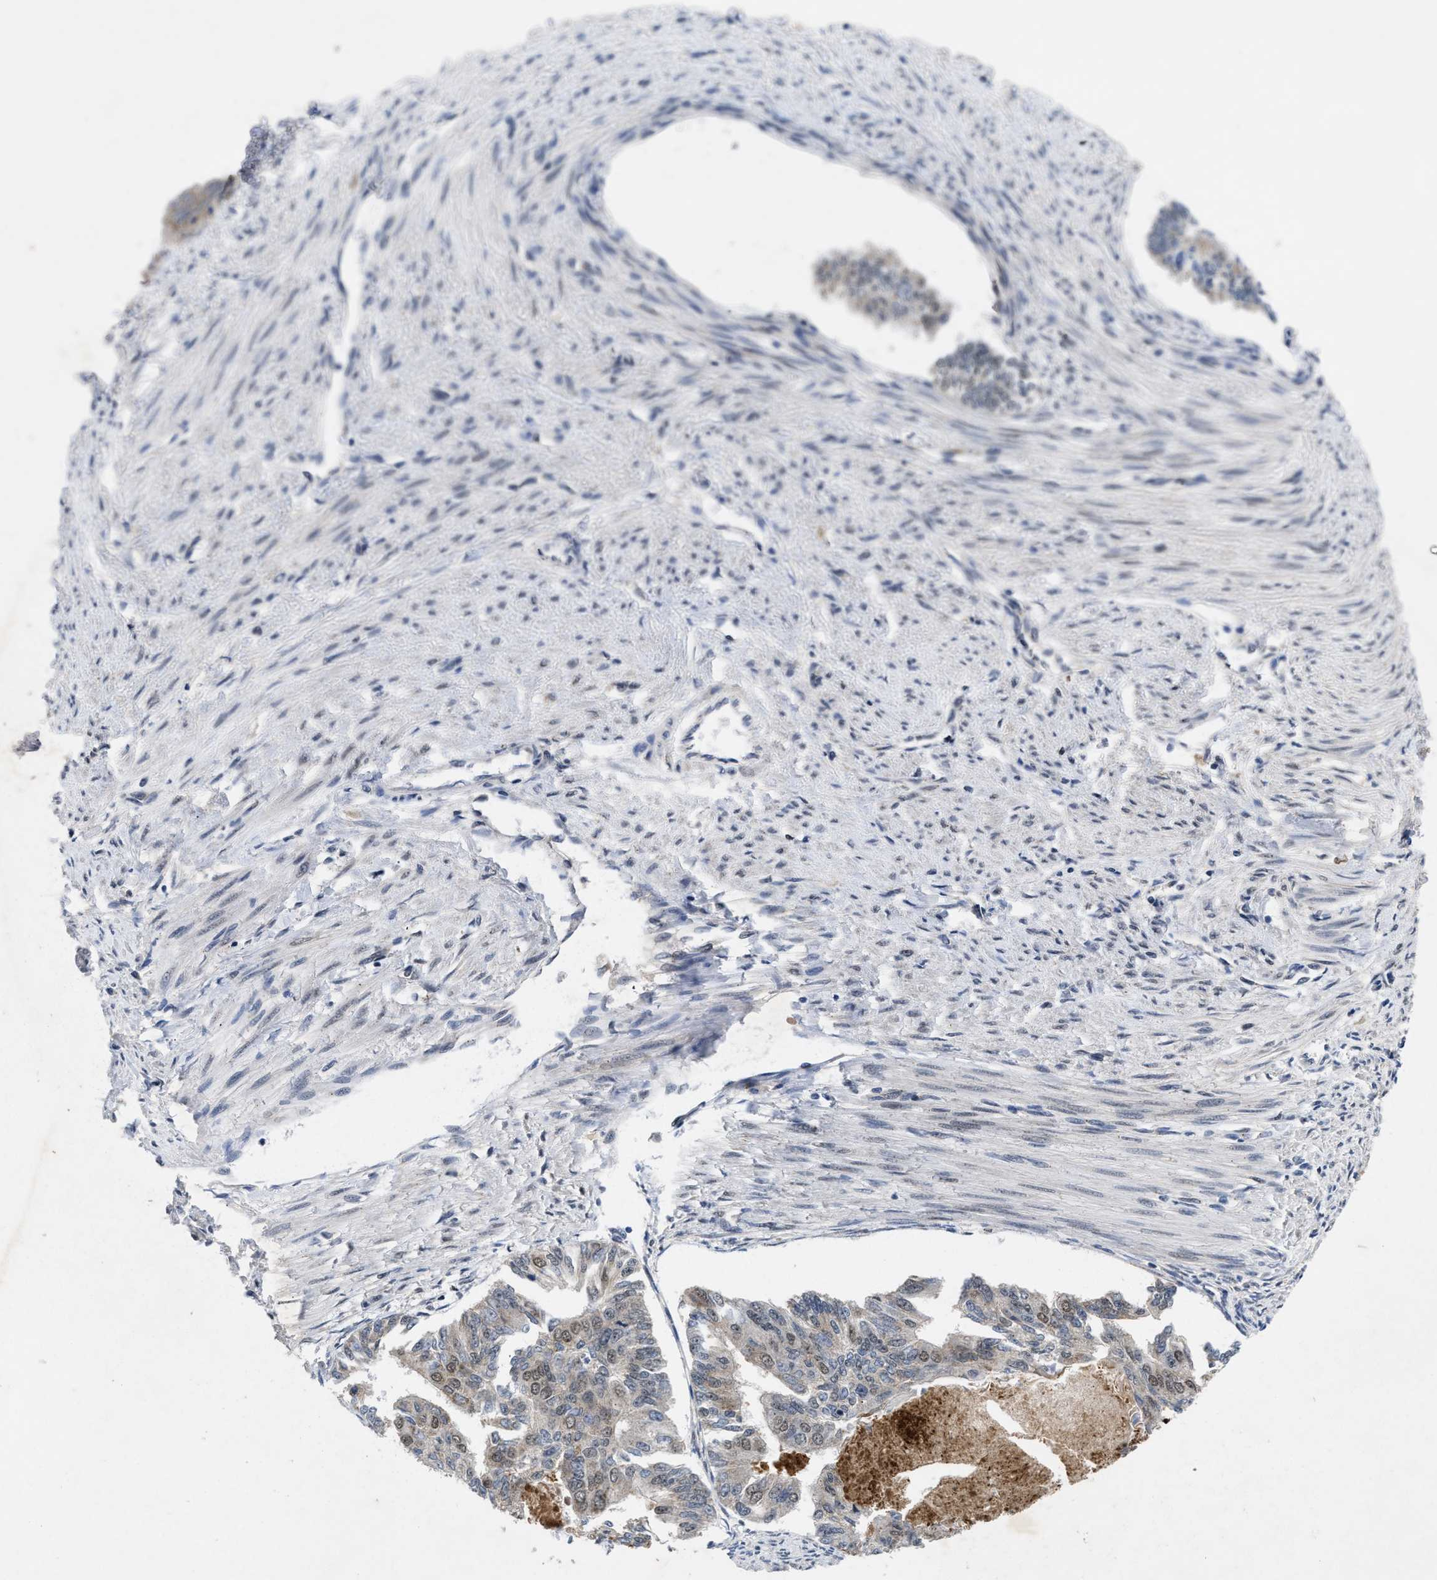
{"staining": {"intensity": "weak", "quantity": "25%-75%", "location": "nuclear"}, "tissue": "endometrial cancer", "cell_type": "Tumor cells", "image_type": "cancer", "snomed": [{"axis": "morphology", "description": "Adenocarcinoma, NOS"}, {"axis": "topography", "description": "Endometrium"}], "caption": "Immunohistochemistry photomicrograph of endometrial cancer (adenocarcinoma) stained for a protein (brown), which reveals low levels of weak nuclear positivity in approximately 25%-75% of tumor cells.", "gene": "ZNF346", "patient": {"sex": "female", "age": 32}}